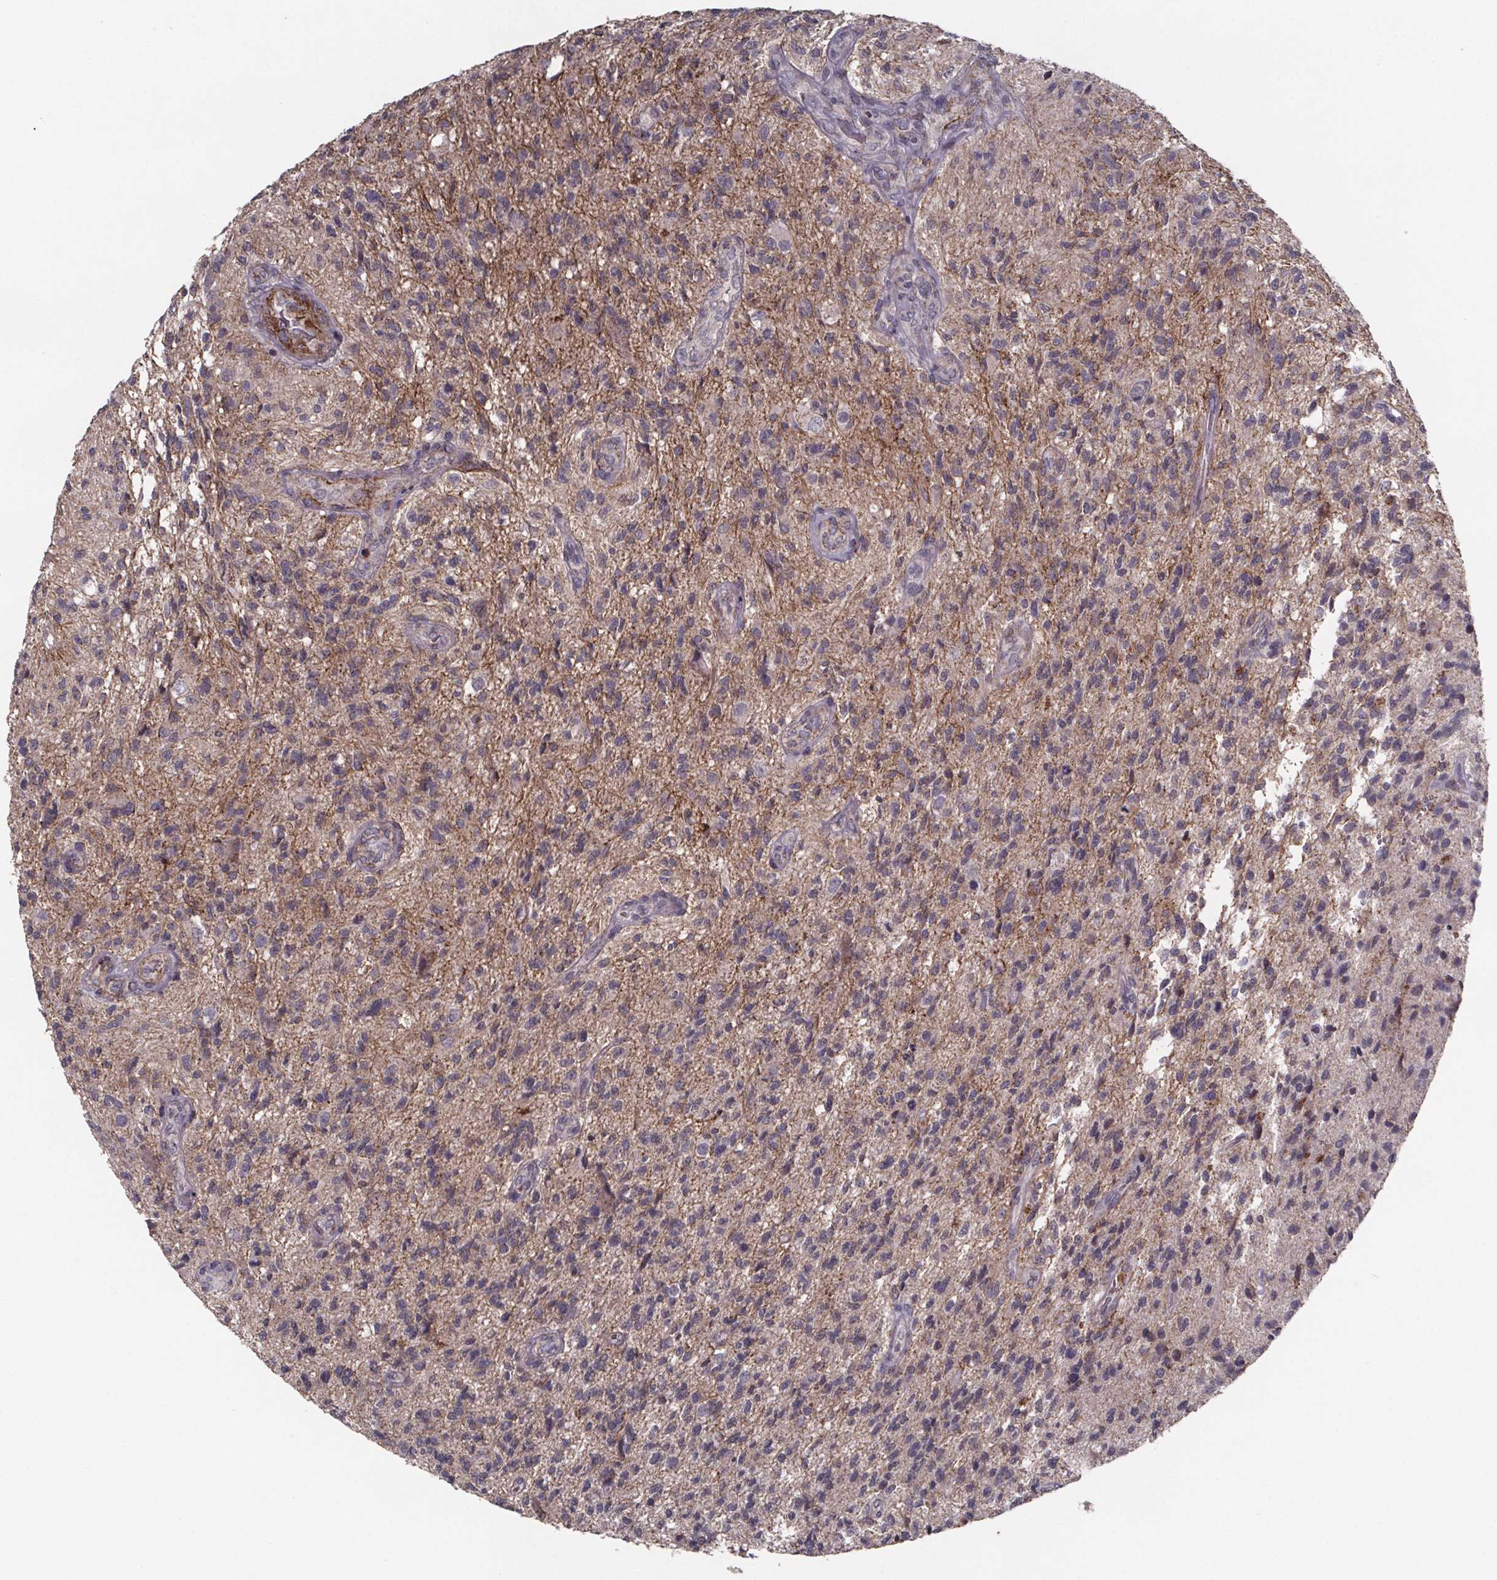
{"staining": {"intensity": "negative", "quantity": "none", "location": "none"}, "tissue": "glioma", "cell_type": "Tumor cells", "image_type": "cancer", "snomed": [{"axis": "morphology", "description": "Glioma, malignant, High grade"}, {"axis": "topography", "description": "Brain"}], "caption": "The photomicrograph reveals no significant expression in tumor cells of malignant glioma (high-grade).", "gene": "PALLD", "patient": {"sex": "male", "age": 56}}